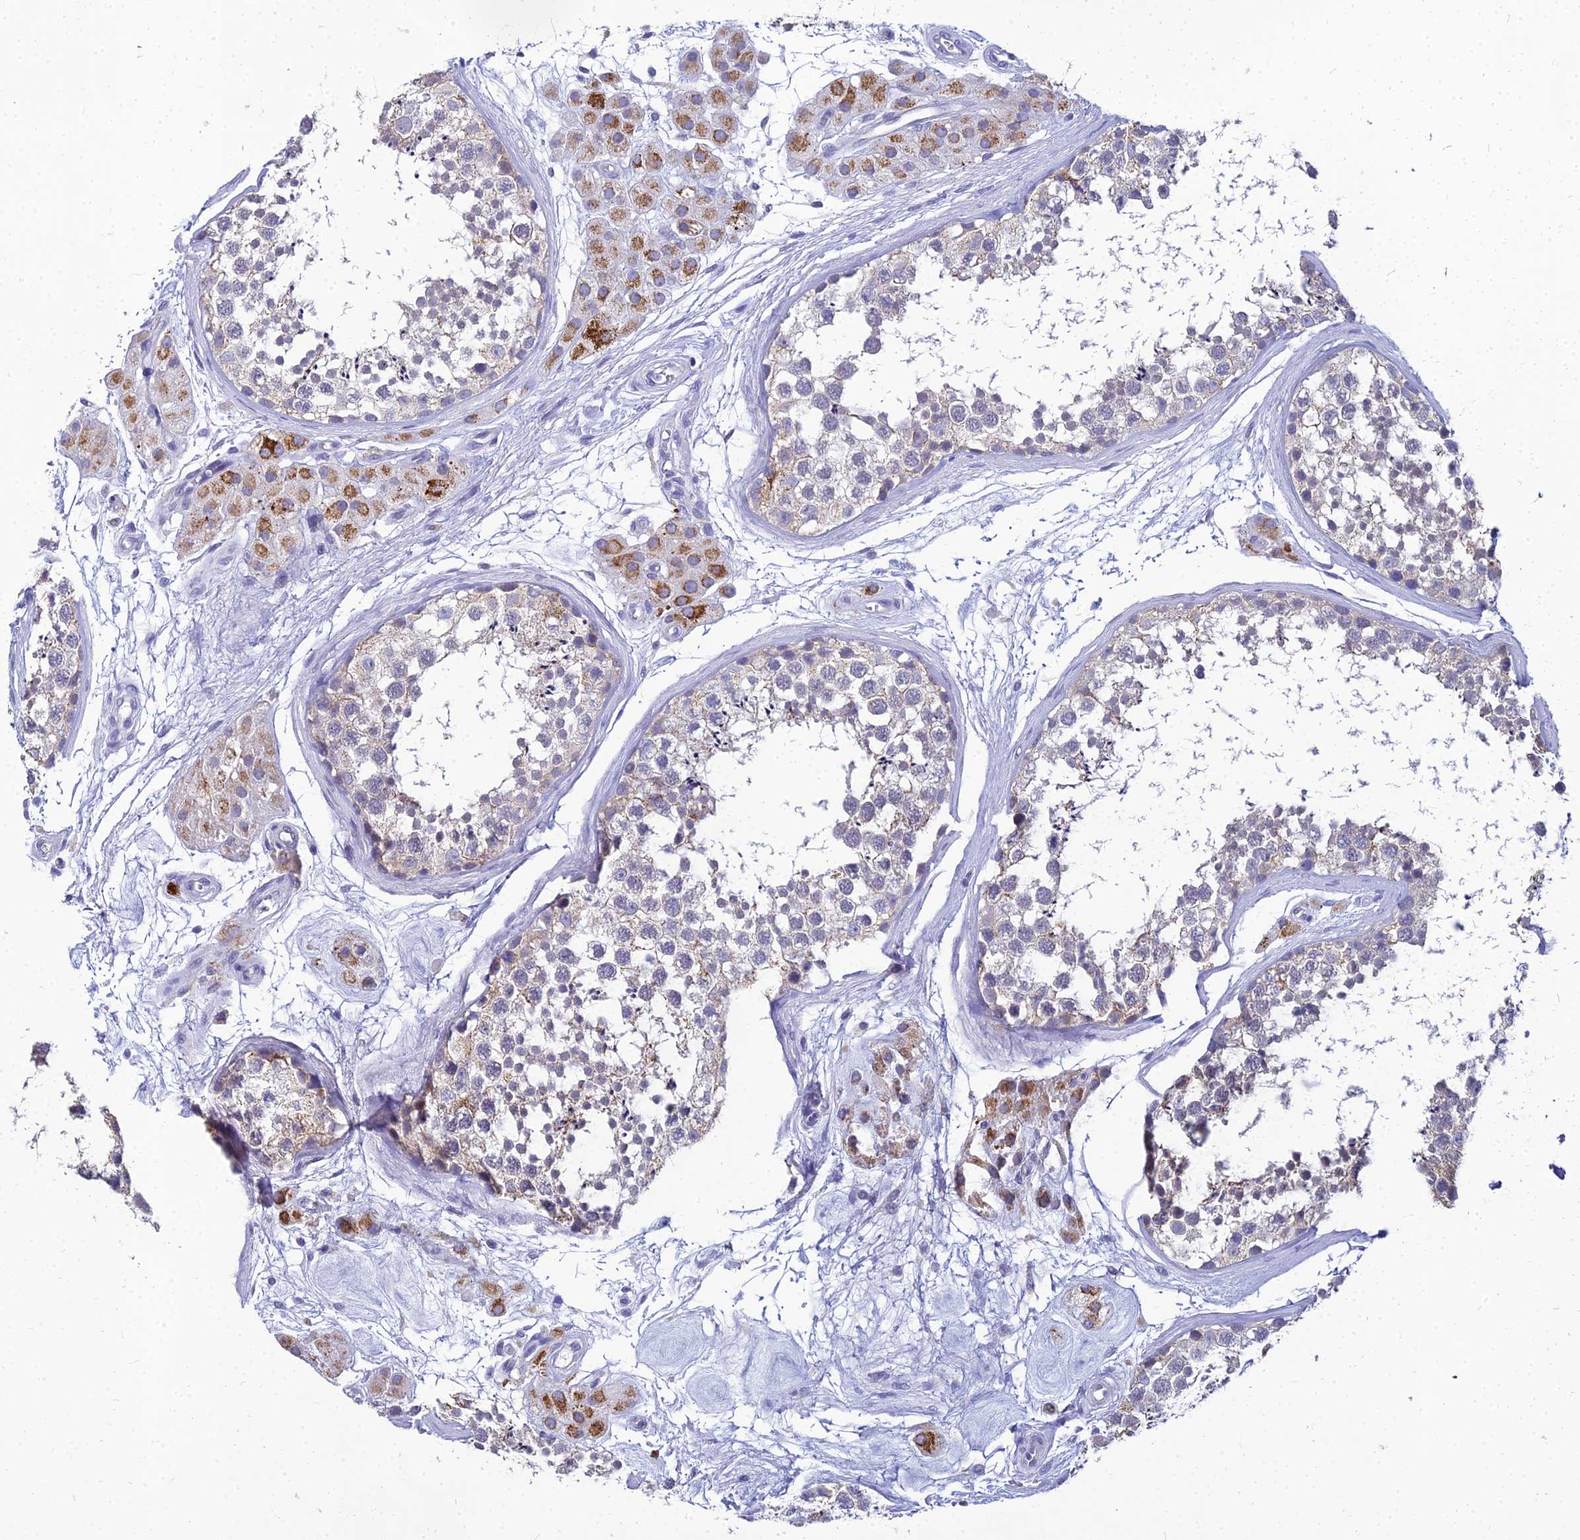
{"staining": {"intensity": "weak", "quantity": "<25%", "location": "cytoplasmic/membranous"}, "tissue": "testis", "cell_type": "Cells in seminiferous ducts", "image_type": "normal", "snomed": [{"axis": "morphology", "description": "Normal tissue, NOS"}, {"axis": "topography", "description": "Testis"}], "caption": "Histopathology image shows no protein staining in cells in seminiferous ducts of benign testis.", "gene": "NPY", "patient": {"sex": "male", "age": 56}}